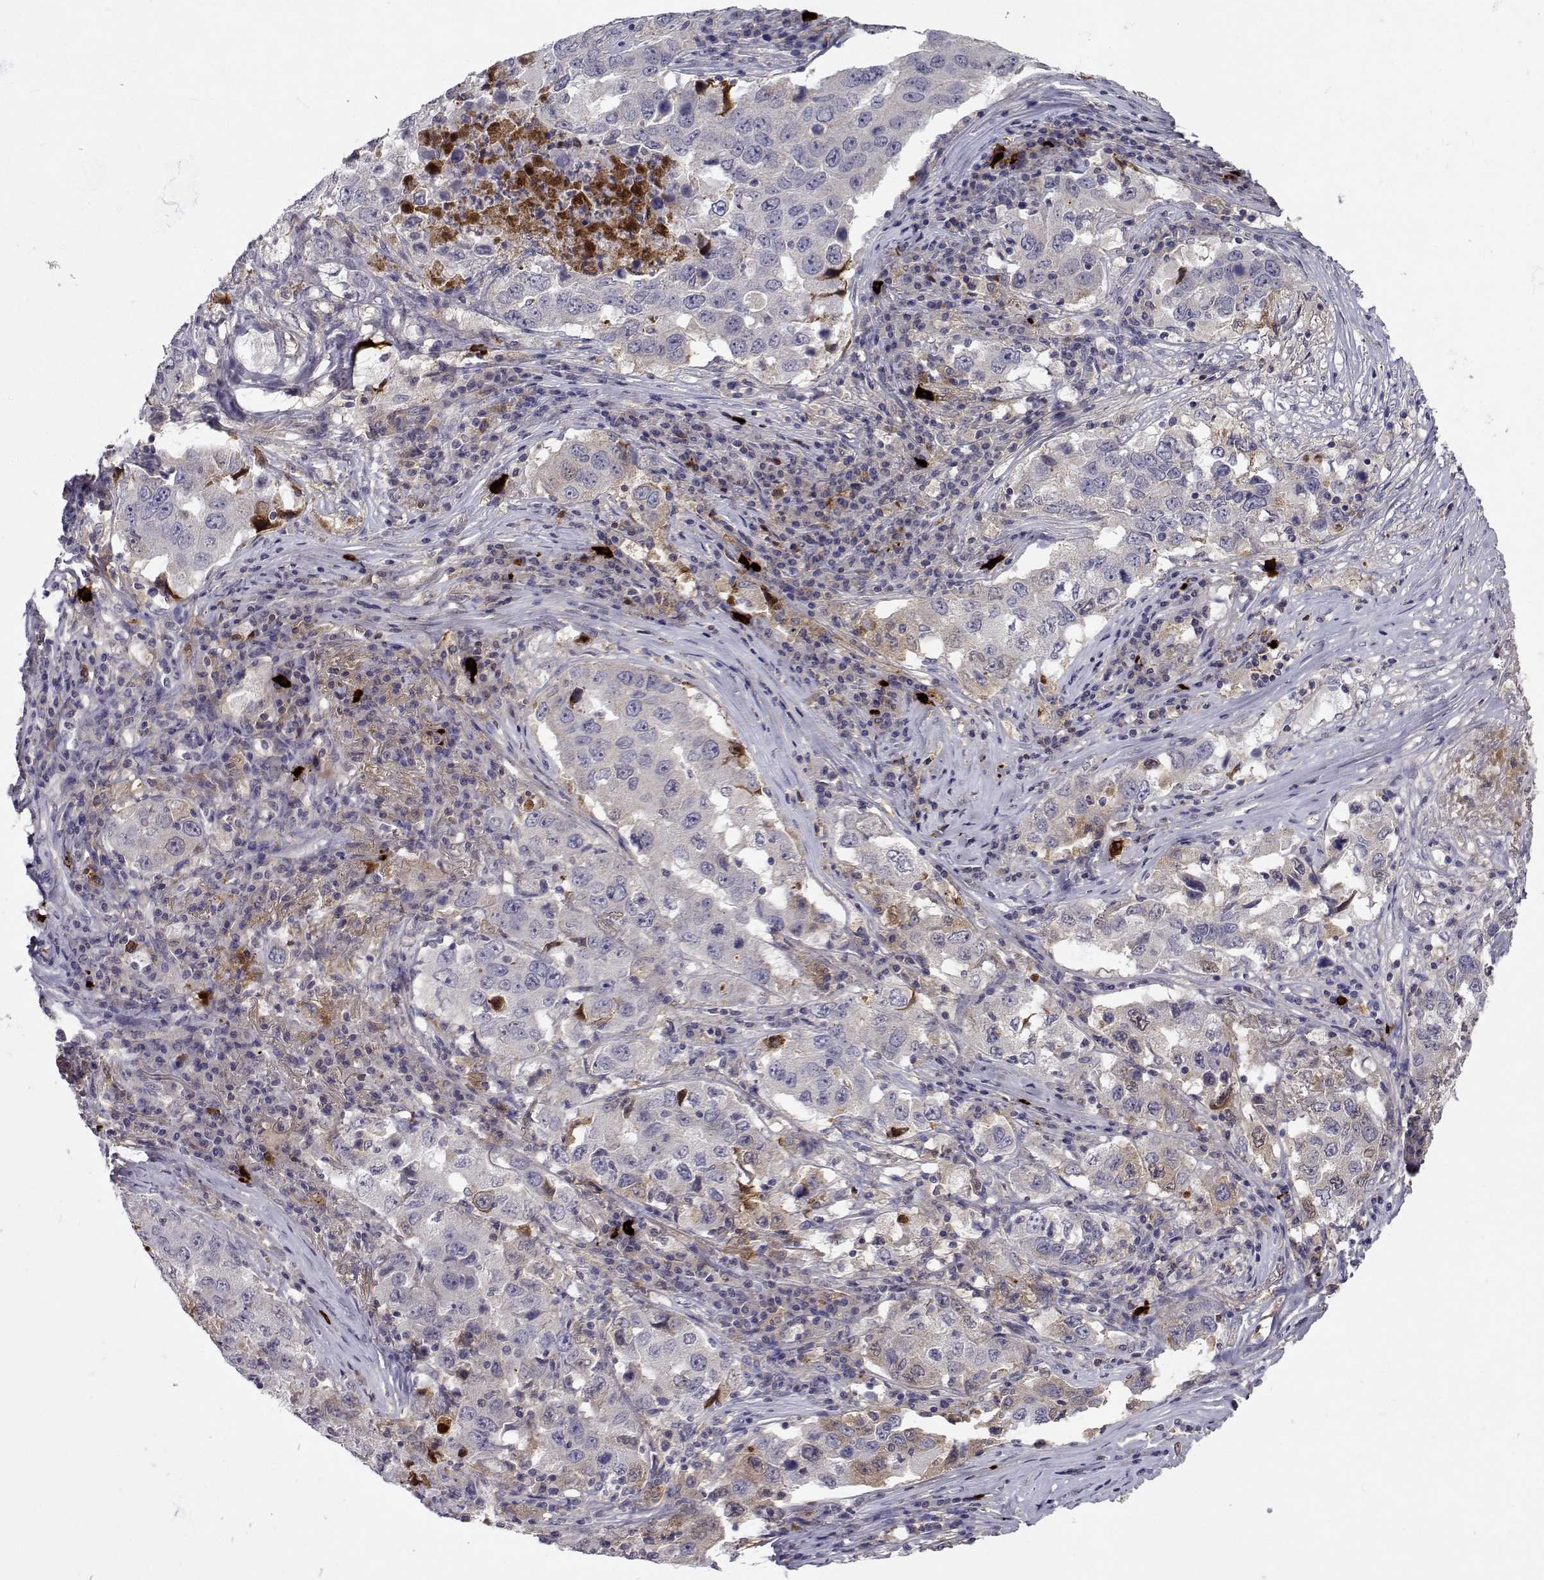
{"staining": {"intensity": "weak", "quantity": "<25%", "location": "cytoplasmic/membranous"}, "tissue": "lung cancer", "cell_type": "Tumor cells", "image_type": "cancer", "snomed": [{"axis": "morphology", "description": "Adenocarcinoma, NOS"}, {"axis": "topography", "description": "Lung"}], "caption": "High magnification brightfield microscopy of lung adenocarcinoma stained with DAB (3,3'-diaminobenzidine) (brown) and counterstained with hematoxylin (blue): tumor cells show no significant expression. The staining is performed using DAB brown chromogen with nuclei counter-stained in using hematoxylin.", "gene": "SLC6A3", "patient": {"sex": "male", "age": 73}}